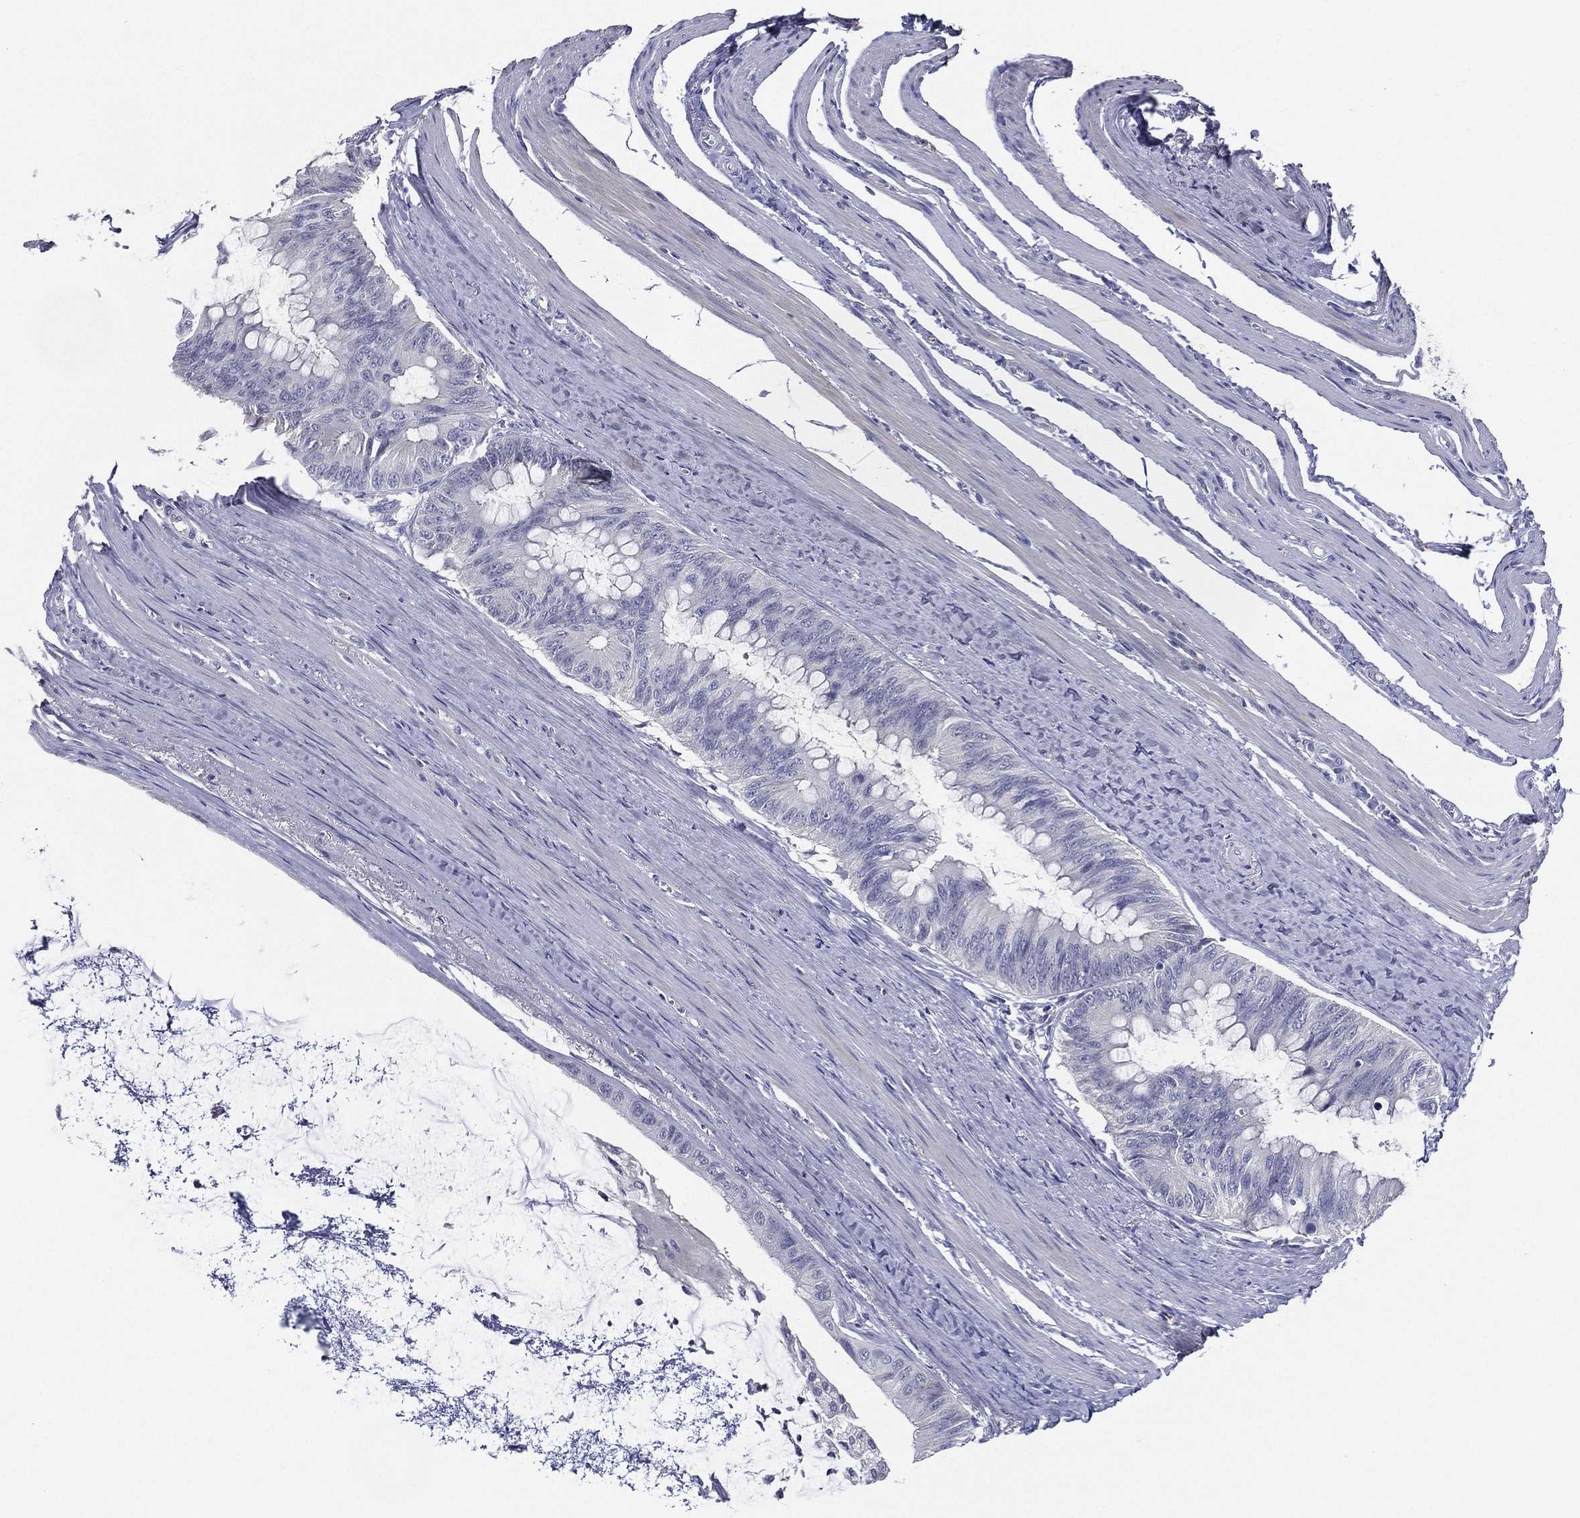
{"staining": {"intensity": "negative", "quantity": "none", "location": "none"}, "tissue": "colorectal cancer", "cell_type": "Tumor cells", "image_type": "cancer", "snomed": [{"axis": "morphology", "description": "Normal tissue, NOS"}, {"axis": "morphology", "description": "Adenocarcinoma, NOS"}, {"axis": "topography", "description": "Colon"}], "caption": "IHC micrograph of neoplastic tissue: human colorectal cancer stained with DAB shows no significant protein expression in tumor cells.", "gene": "SLC13A4", "patient": {"sex": "male", "age": 65}}